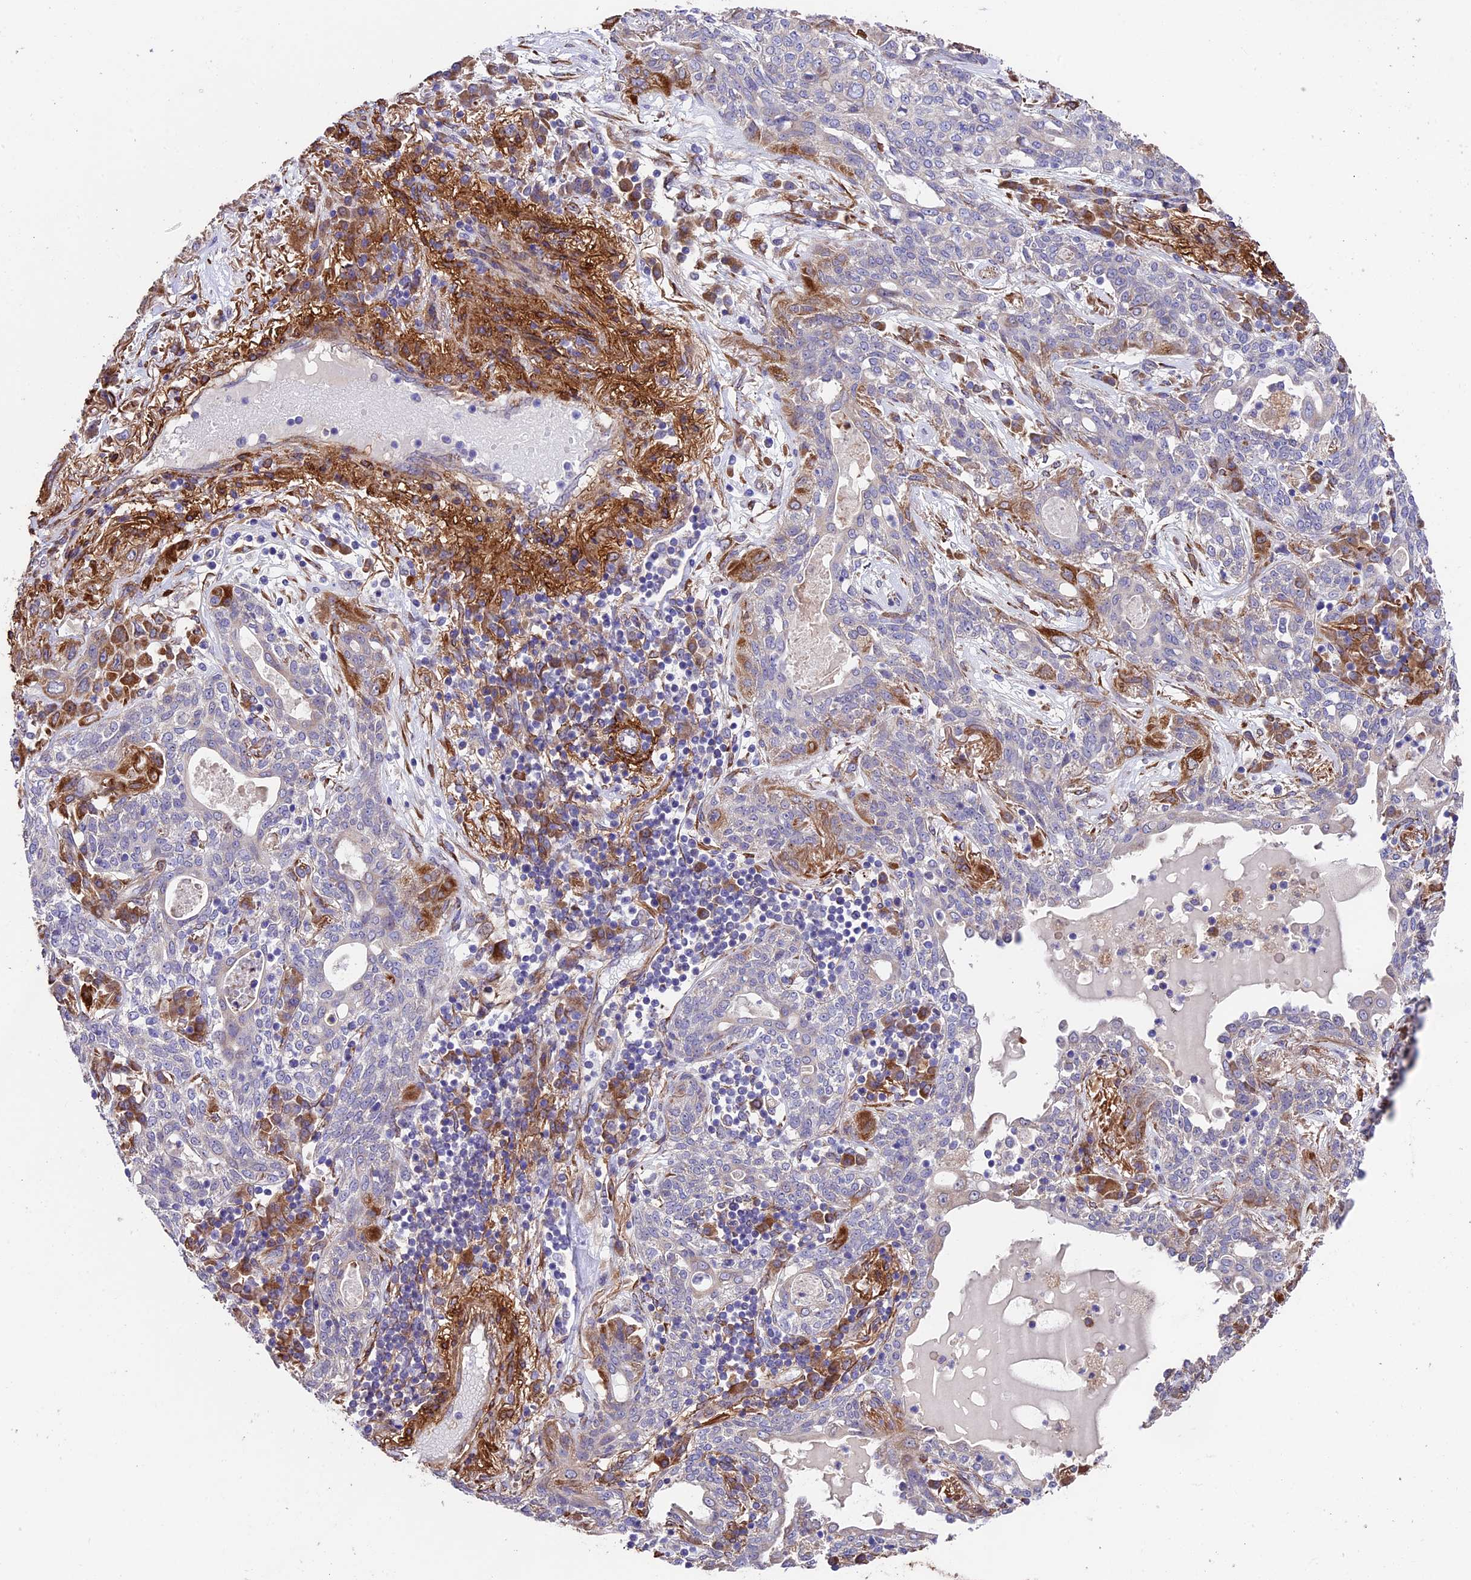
{"staining": {"intensity": "moderate", "quantity": "<25%", "location": "cytoplasmic/membranous"}, "tissue": "lung cancer", "cell_type": "Tumor cells", "image_type": "cancer", "snomed": [{"axis": "morphology", "description": "Squamous cell carcinoma, NOS"}, {"axis": "topography", "description": "Lung"}], "caption": "Tumor cells exhibit low levels of moderate cytoplasmic/membranous positivity in approximately <25% of cells in lung cancer (squamous cell carcinoma).", "gene": "LSM7", "patient": {"sex": "female", "age": 70}}